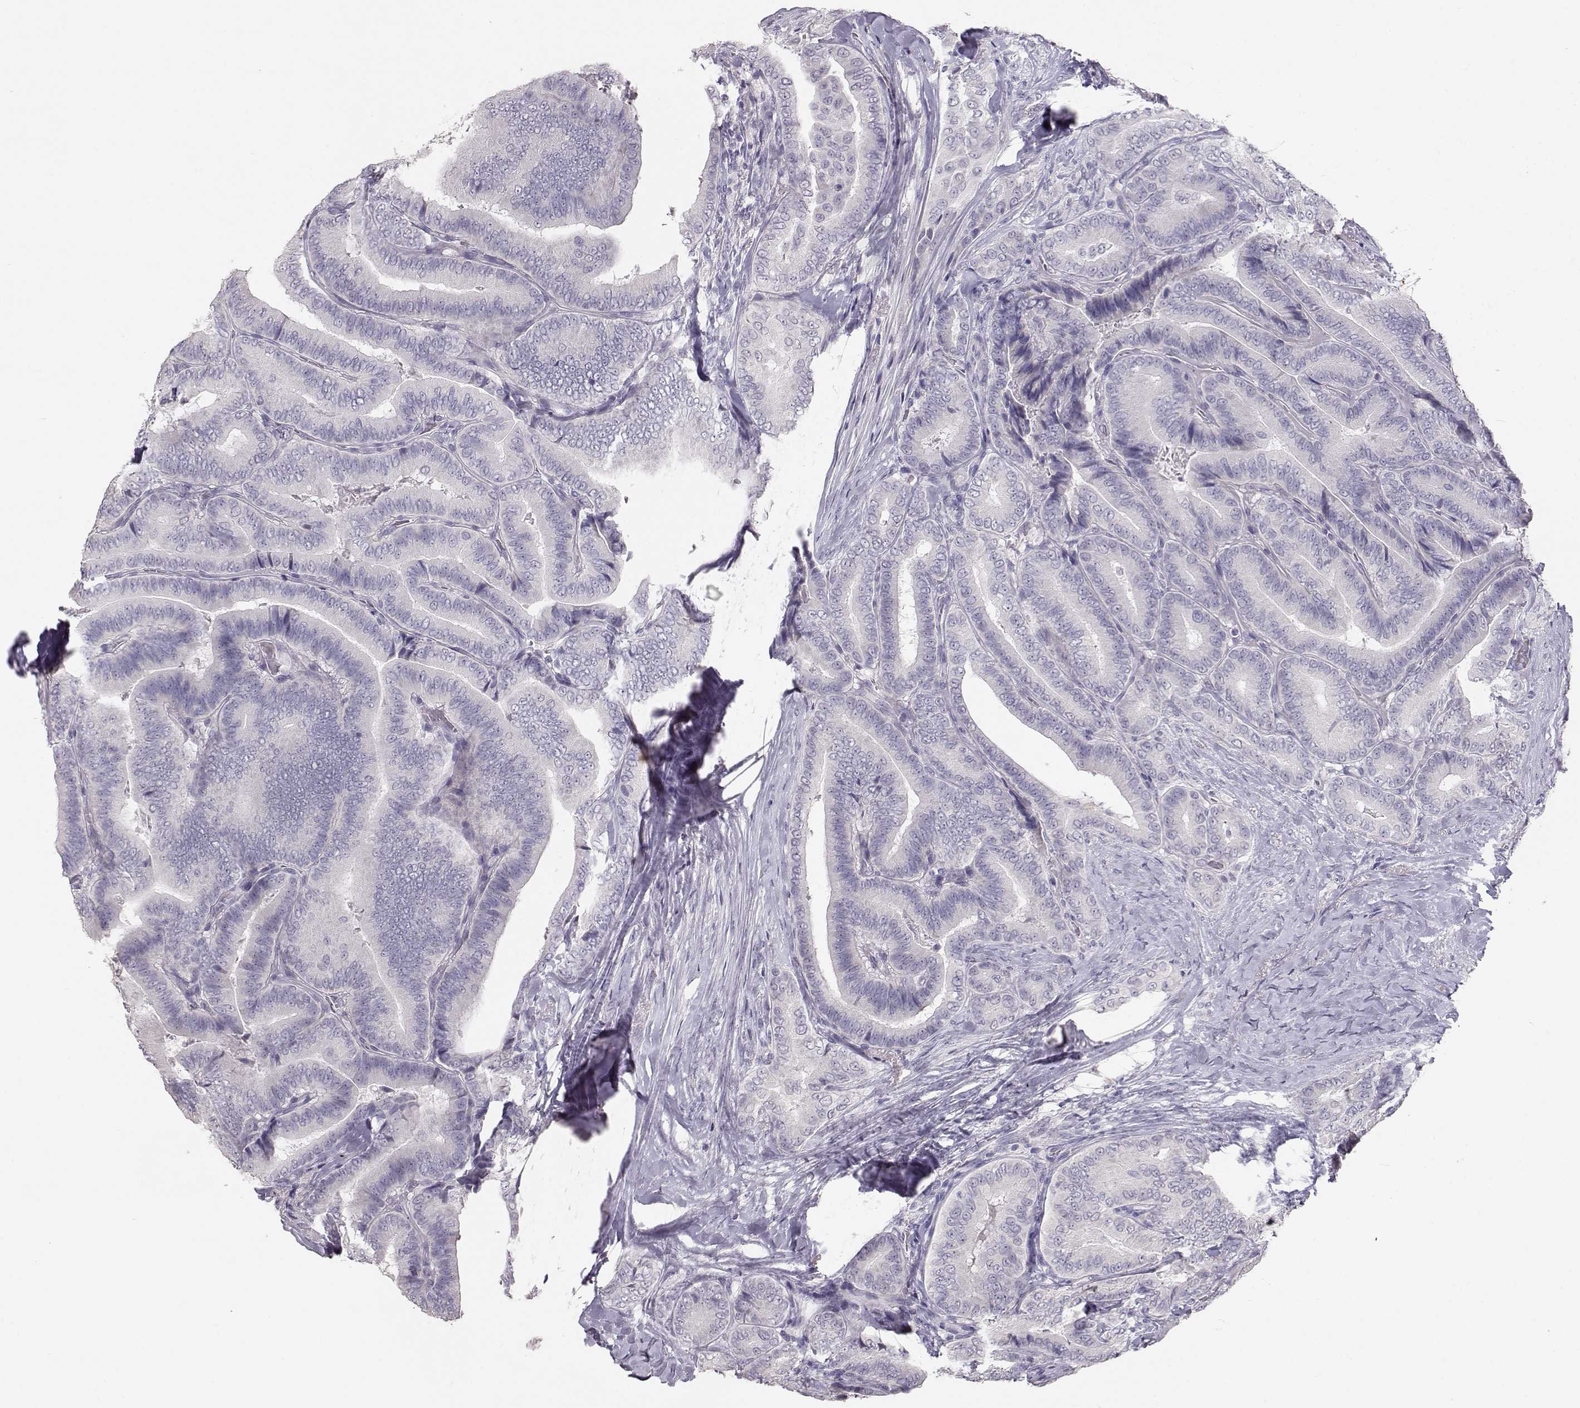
{"staining": {"intensity": "negative", "quantity": "none", "location": "none"}, "tissue": "thyroid cancer", "cell_type": "Tumor cells", "image_type": "cancer", "snomed": [{"axis": "morphology", "description": "Papillary adenocarcinoma, NOS"}, {"axis": "topography", "description": "Thyroid gland"}], "caption": "A histopathology image of thyroid papillary adenocarcinoma stained for a protein displays no brown staining in tumor cells. Nuclei are stained in blue.", "gene": "TKTL1", "patient": {"sex": "male", "age": 61}}